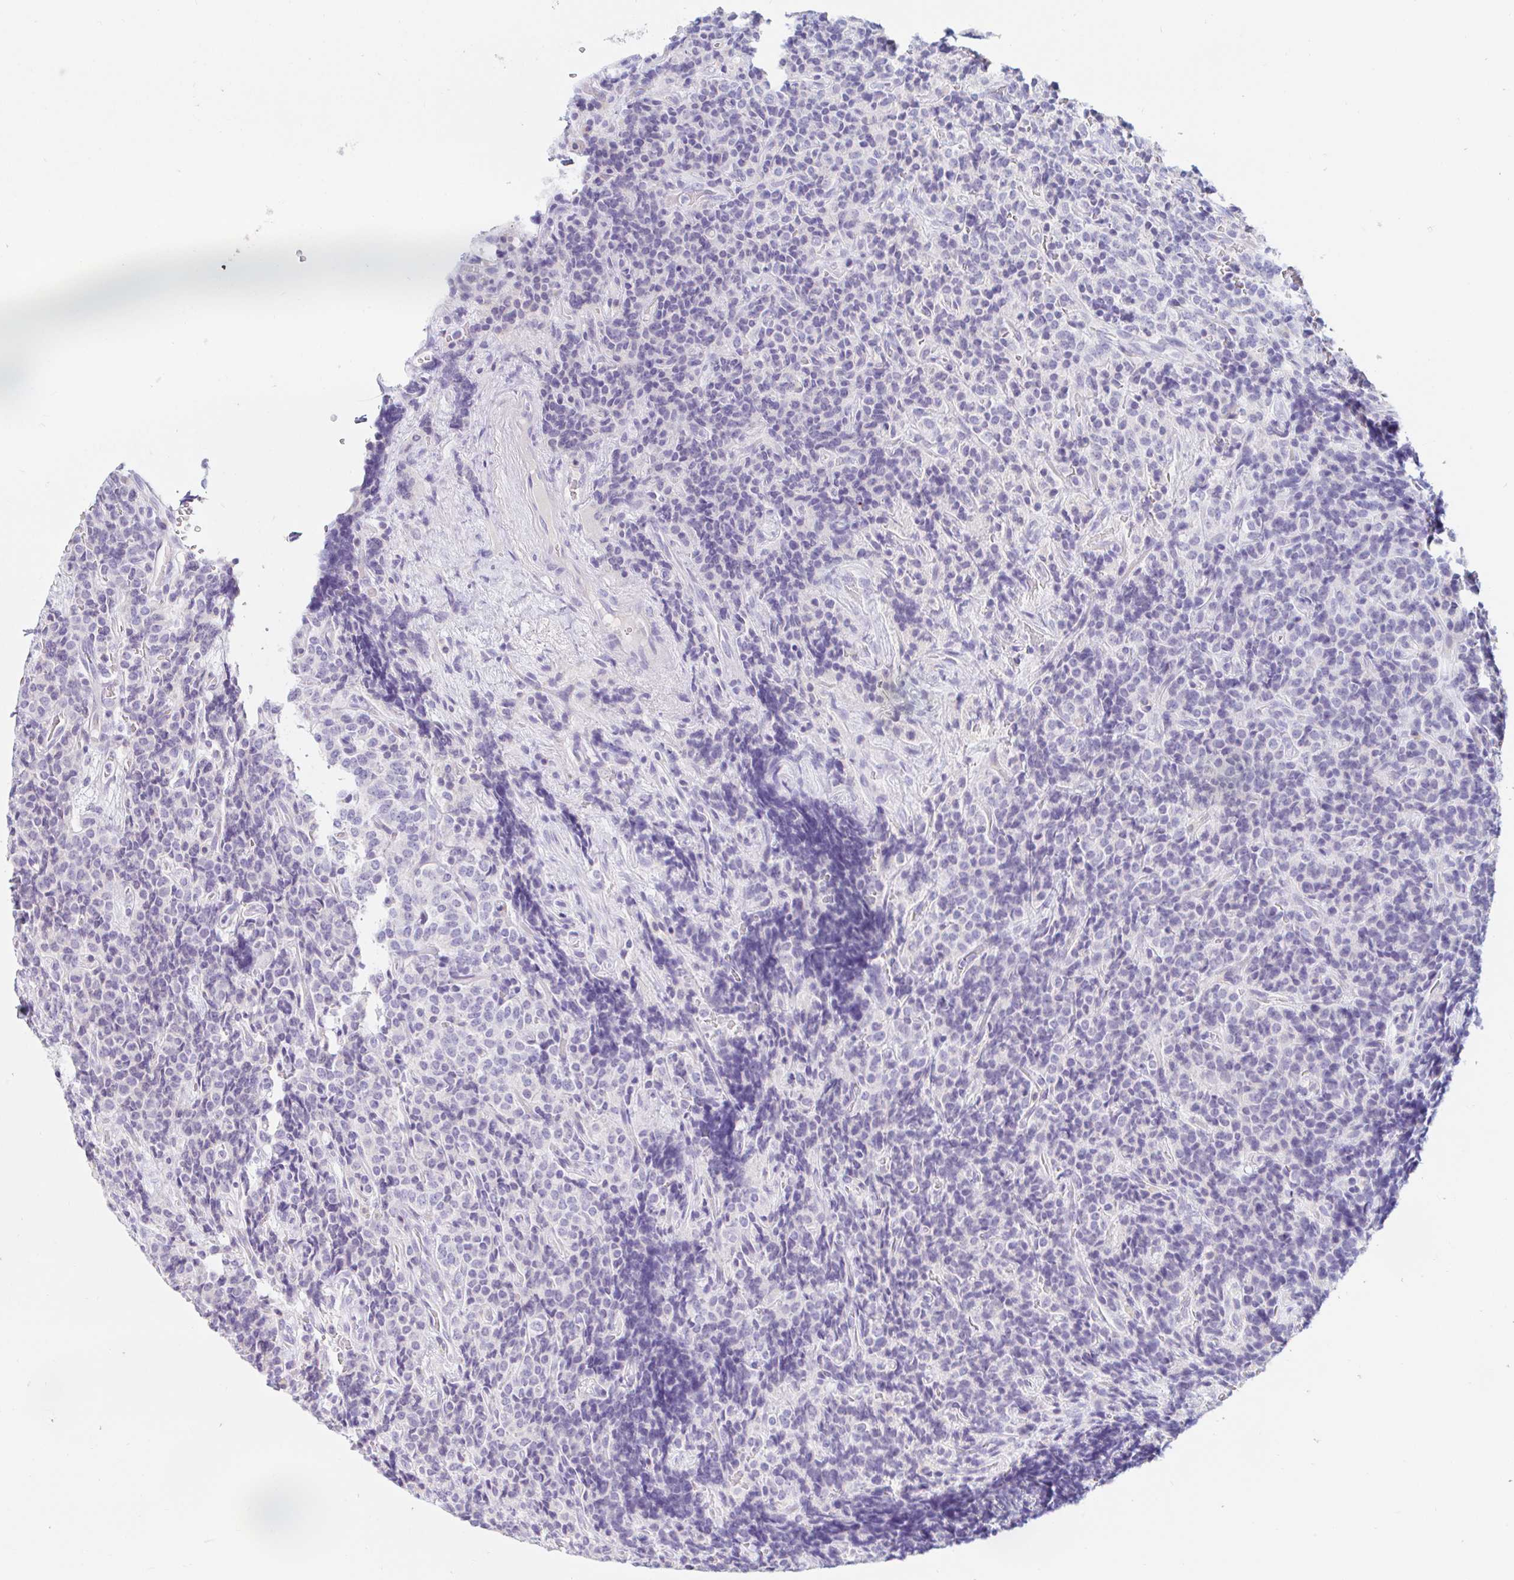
{"staining": {"intensity": "negative", "quantity": "none", "location": "none"}, "tissue": "carcinoid", "cell_type": "Tumor cells", "image_type": "cancer", "snomed": [{"axis": "morphology", "description": "Carcinoid, malignant, NOS"}, {"axis": "topography", "description": "Pancreas"}], "caption": "This micrograph is of carcinoid (malignant) stained with IHC to label a protein in brown with the nuclei are counter-stained blue. There is no positivity in tumor cells.", "gene": "TEX44", "patient": {"sex": "male", "age": 36}}